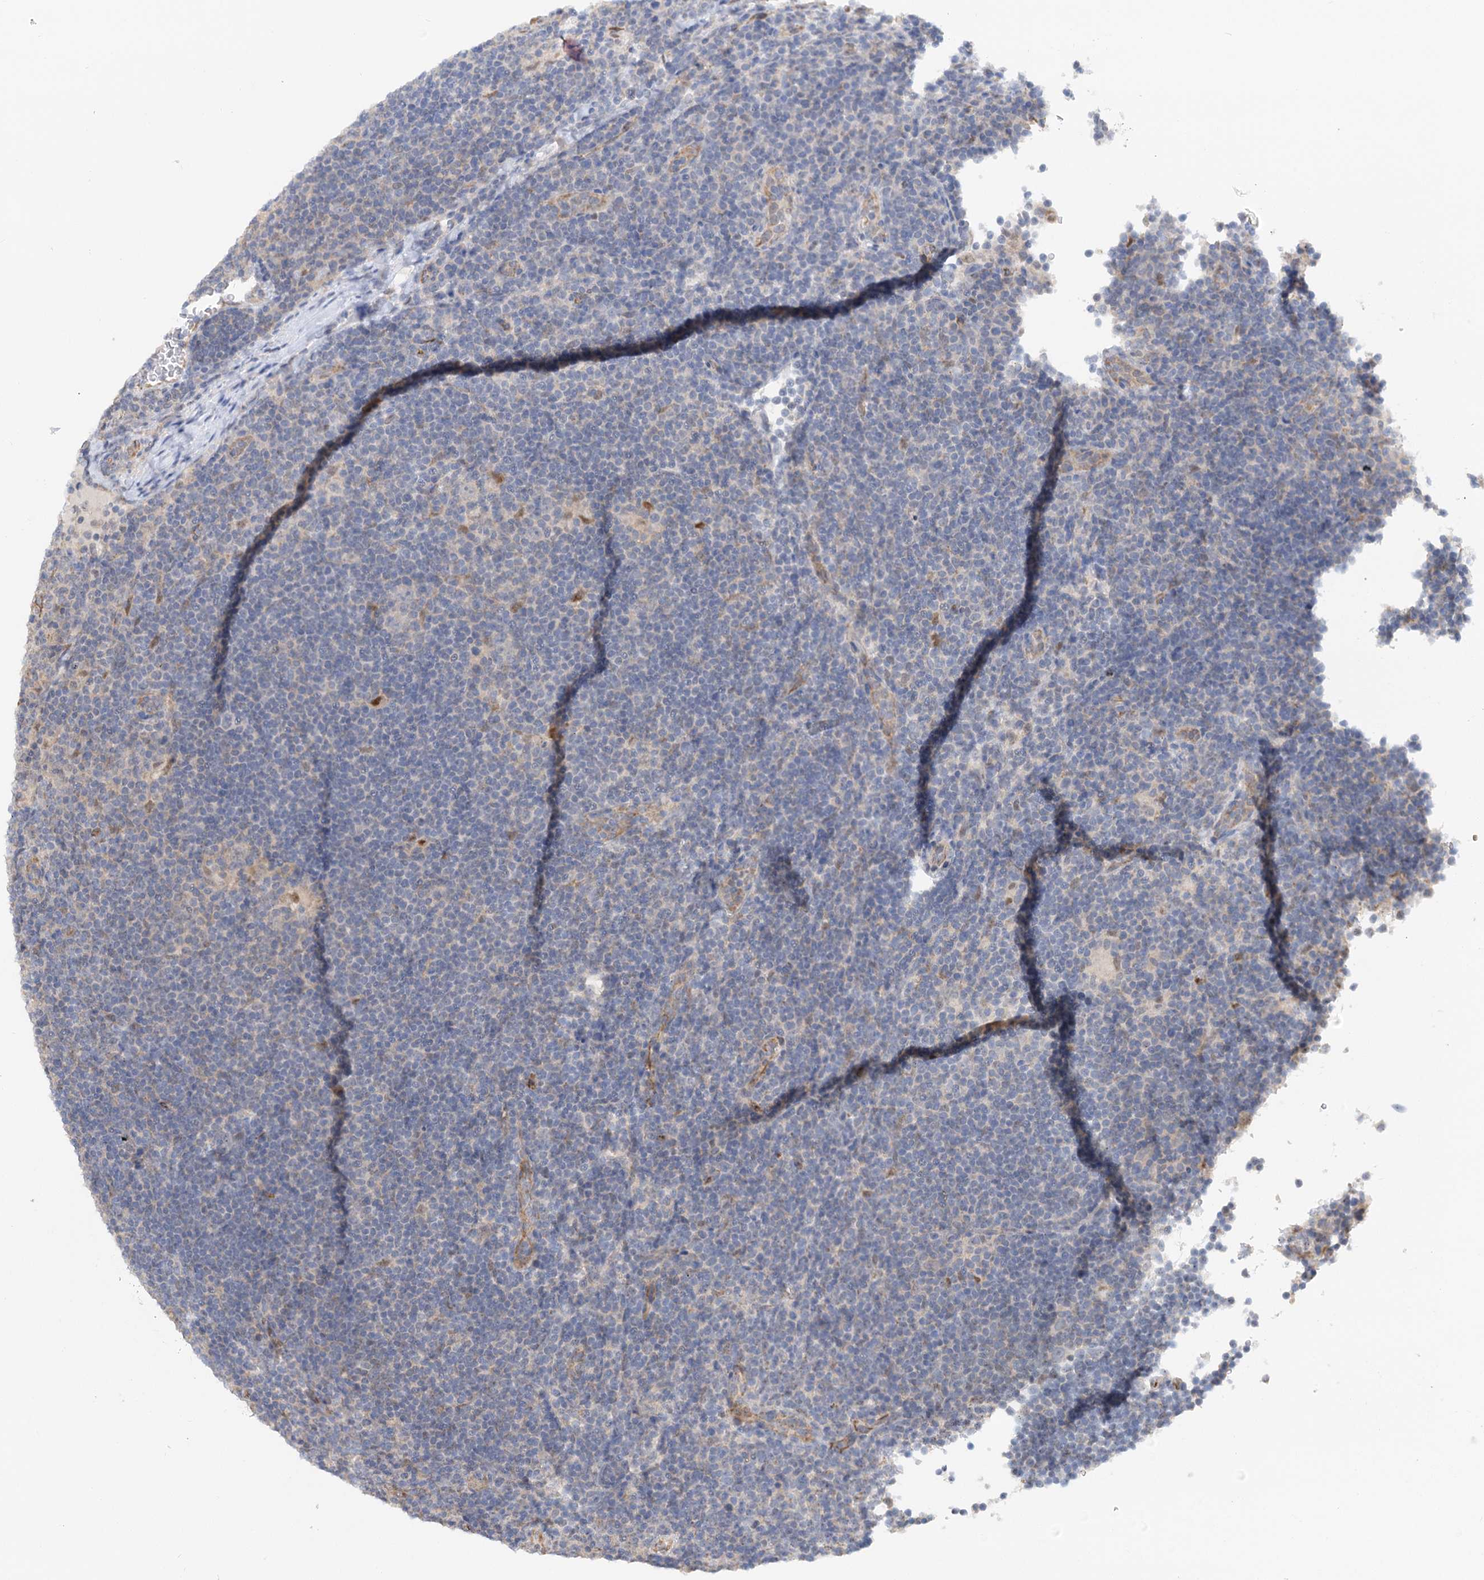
{"staining": {"intensity": "negative", "quantity": "none", "location": "none"}, "tissue": "lymphoma", "cell_type": "Tumor cells", "image_type": "cancer", "snomed": [{"axis": "morphology", "description": "Hodgkin's disease, NOS"}, {"axis": "topography", "description": "Lymph node"}], "caption": "Protein analysis of lymphoma demonstrates no significant positivity in tumor cells.", "gene": "NELL2", "patient": {"sex": "female", "age": 57}}